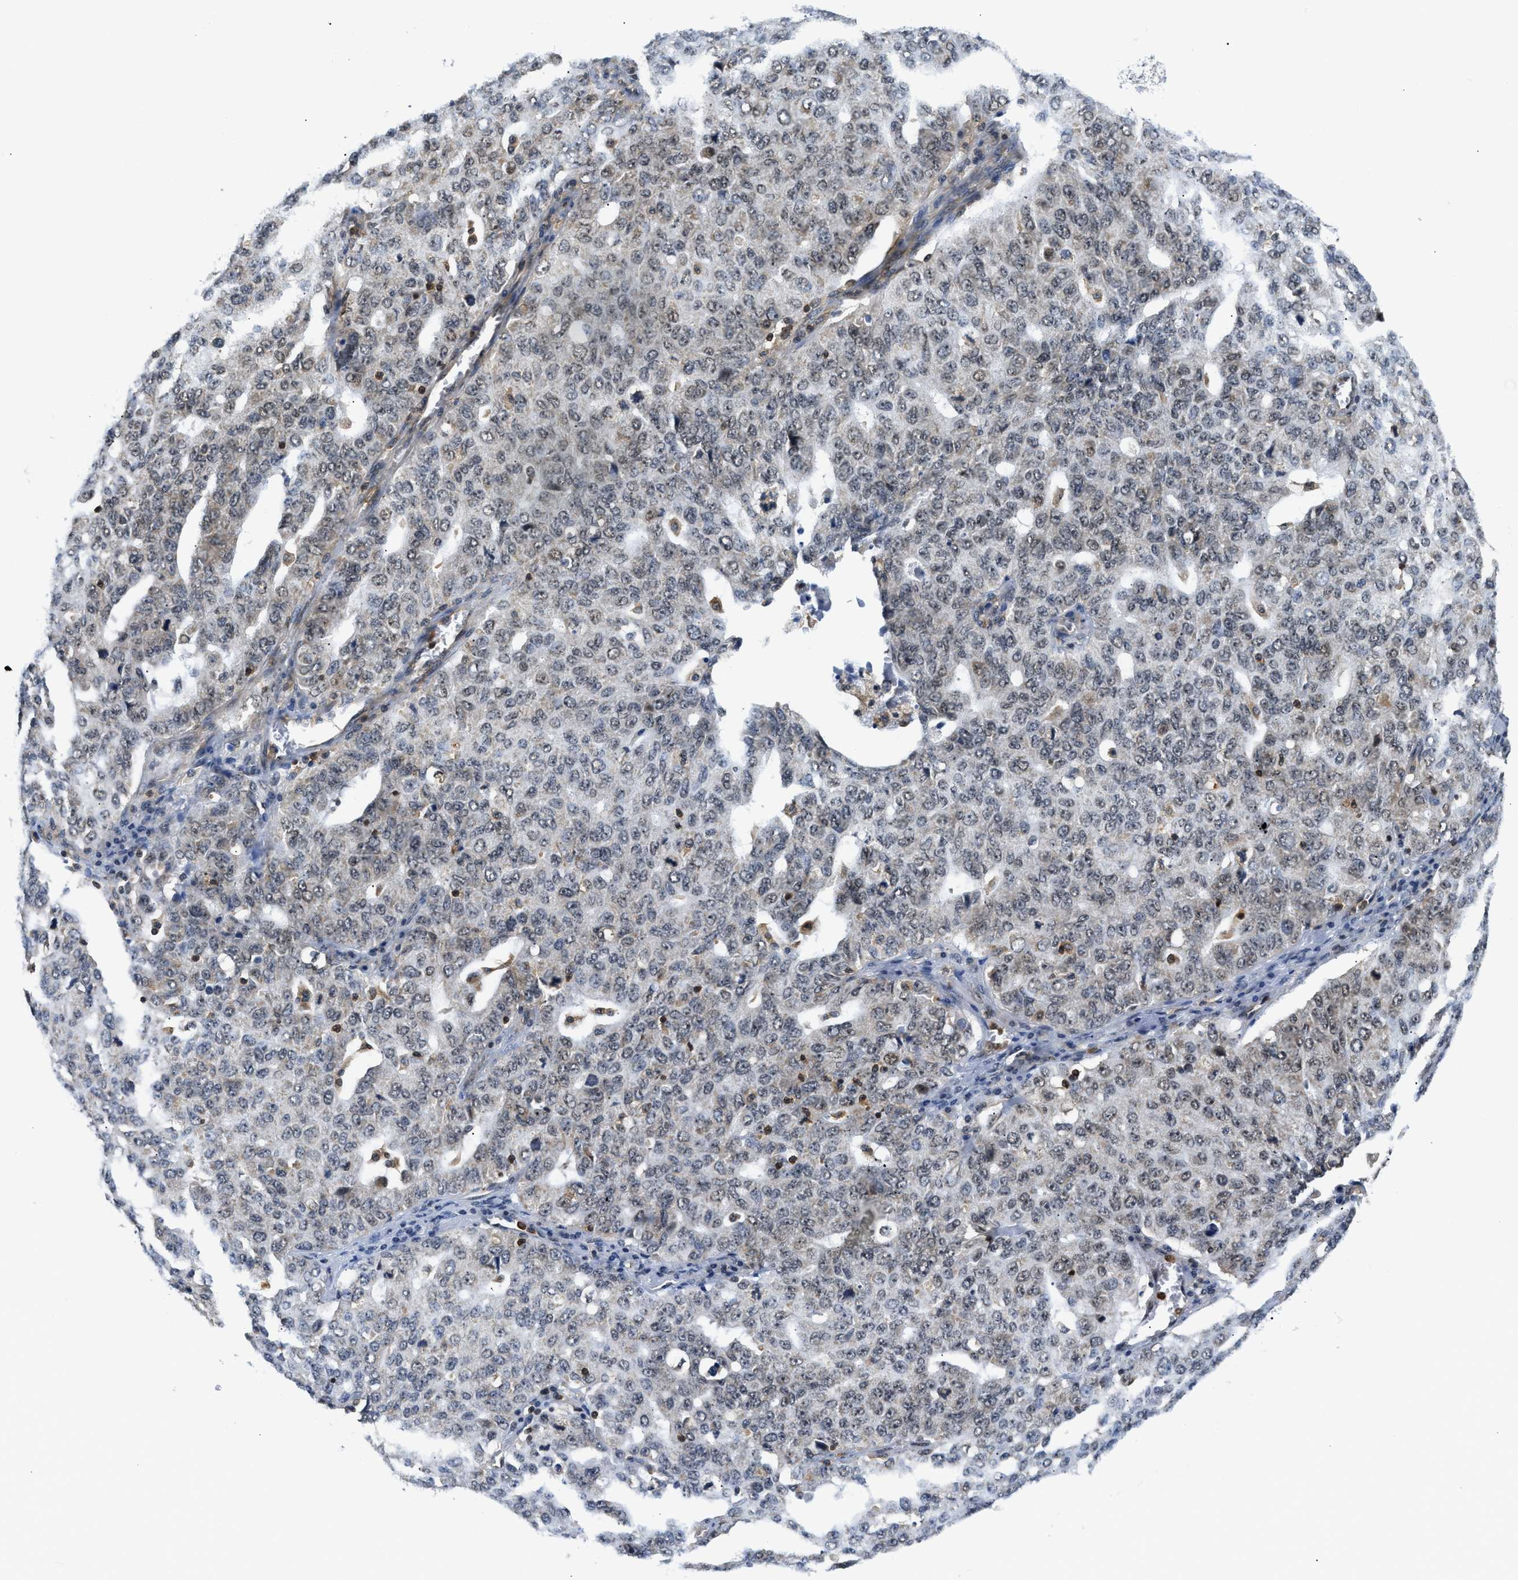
{"staining": {"intensity": "weak", "quantity": "<25%", "location": "cytoplasmic/membranous,nuclear"}, "tissue": "ovarian cancer", "cell_type": "Tumor cells", "image_type": "cancer", "snomed": [{"axis": "morphology", "description": "Carcinoma, endometroid"}, {"axis": "topography", "description": "Ovary"}], "caption": "The image displays no significant positivity in tumor cells of ovarian endometroid carcinoma.", "gene": "STK10", "patient": {"sex": "female", "age": 62}}